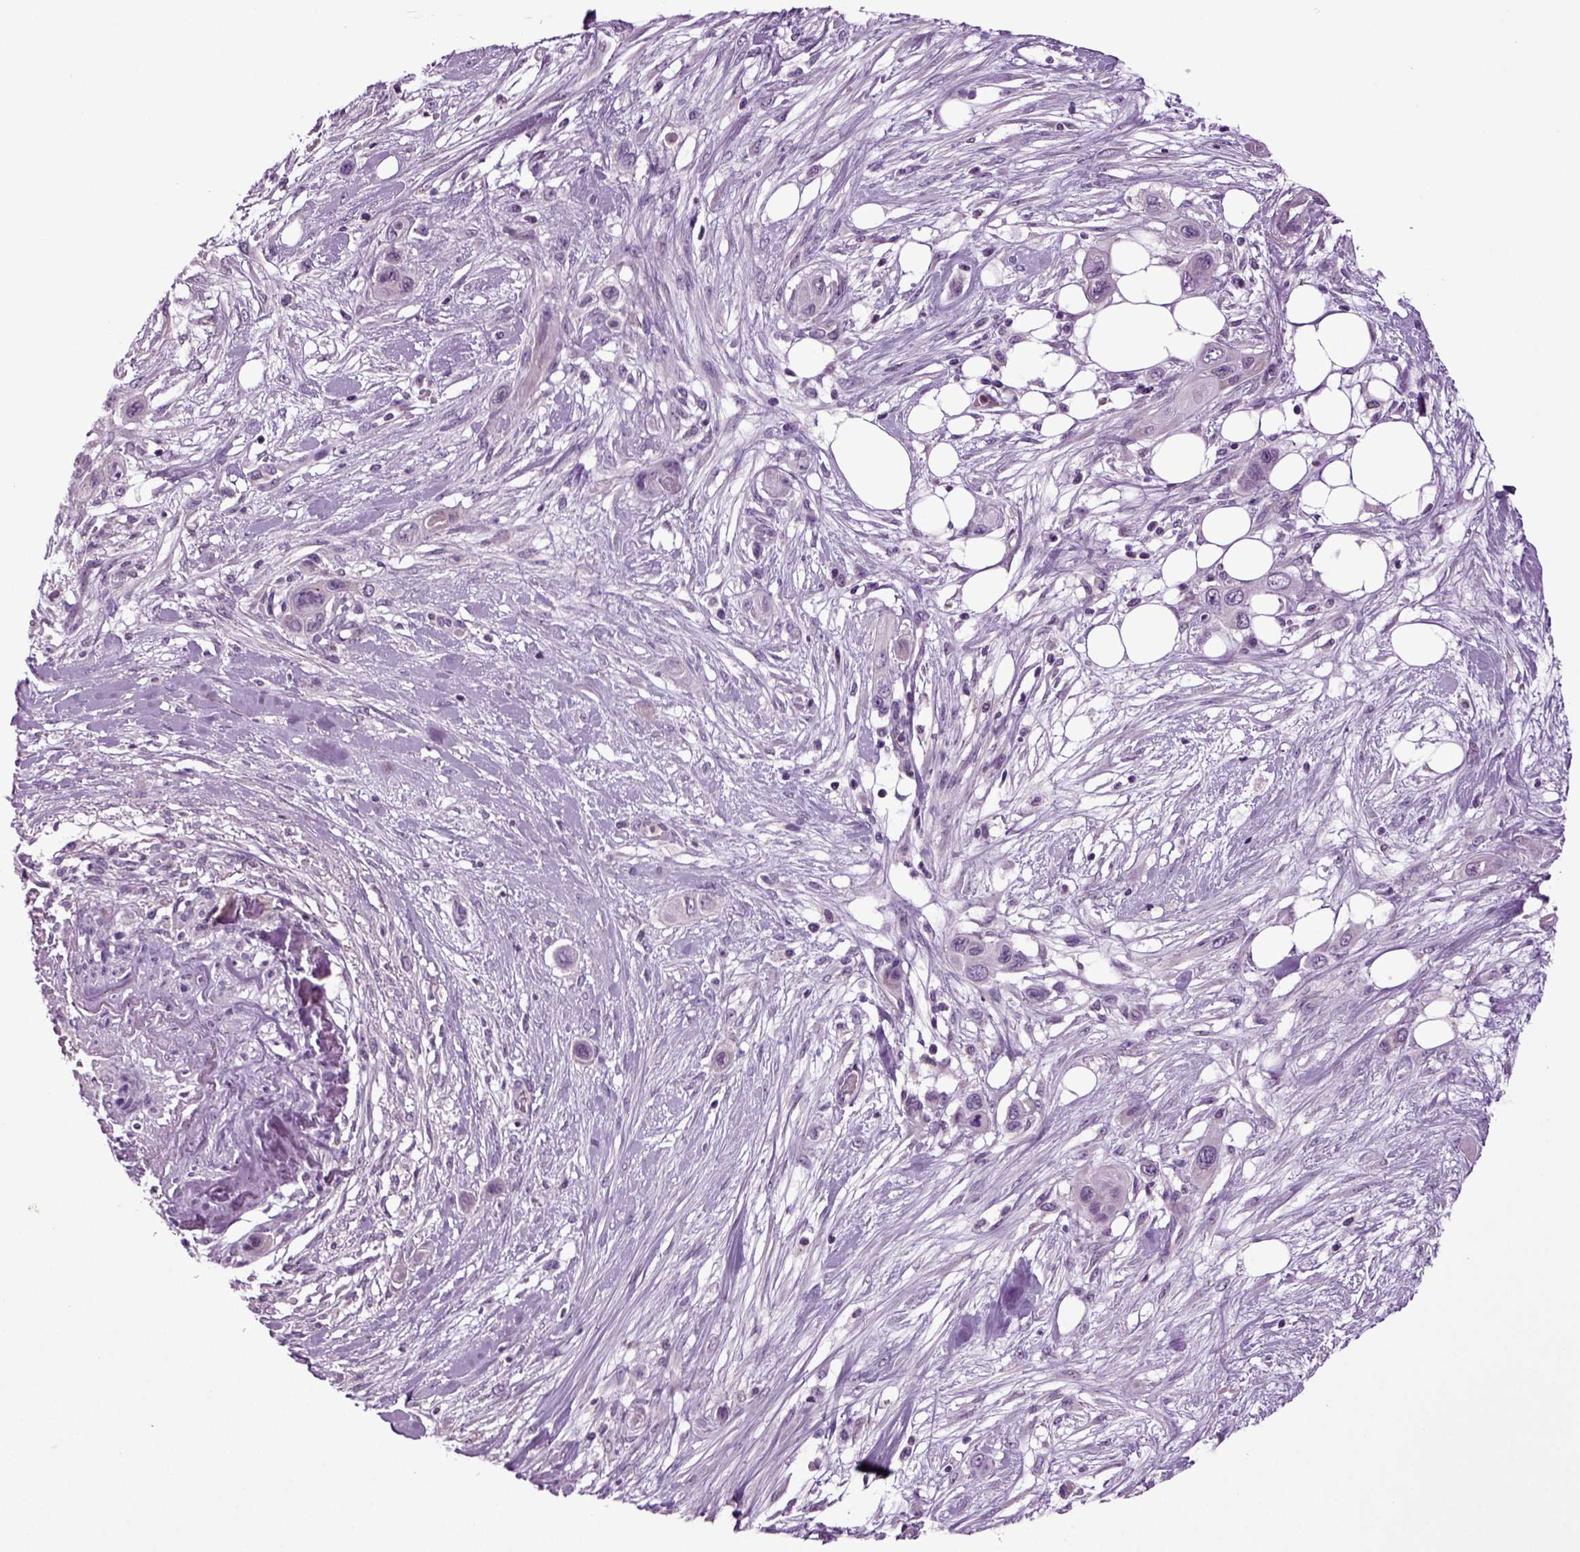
{"staining": {"intensity": "negative", "quantity": "none", "location": "none"}, "tissue": "skin cancer", "cell_type": "Tumor cells", "image_type": "cancer", "snomed": [{"axis": "morphology", "description": "Squamous cell carcinoma, NOS"}, {"axis": "topography", "description": "Skin"}], "caption": "Tumor cells are negative for protein expression in human skin squamous cell carcinoma.", "gene": "FGF11", "patient": {"sex": "male", "age": 79}}